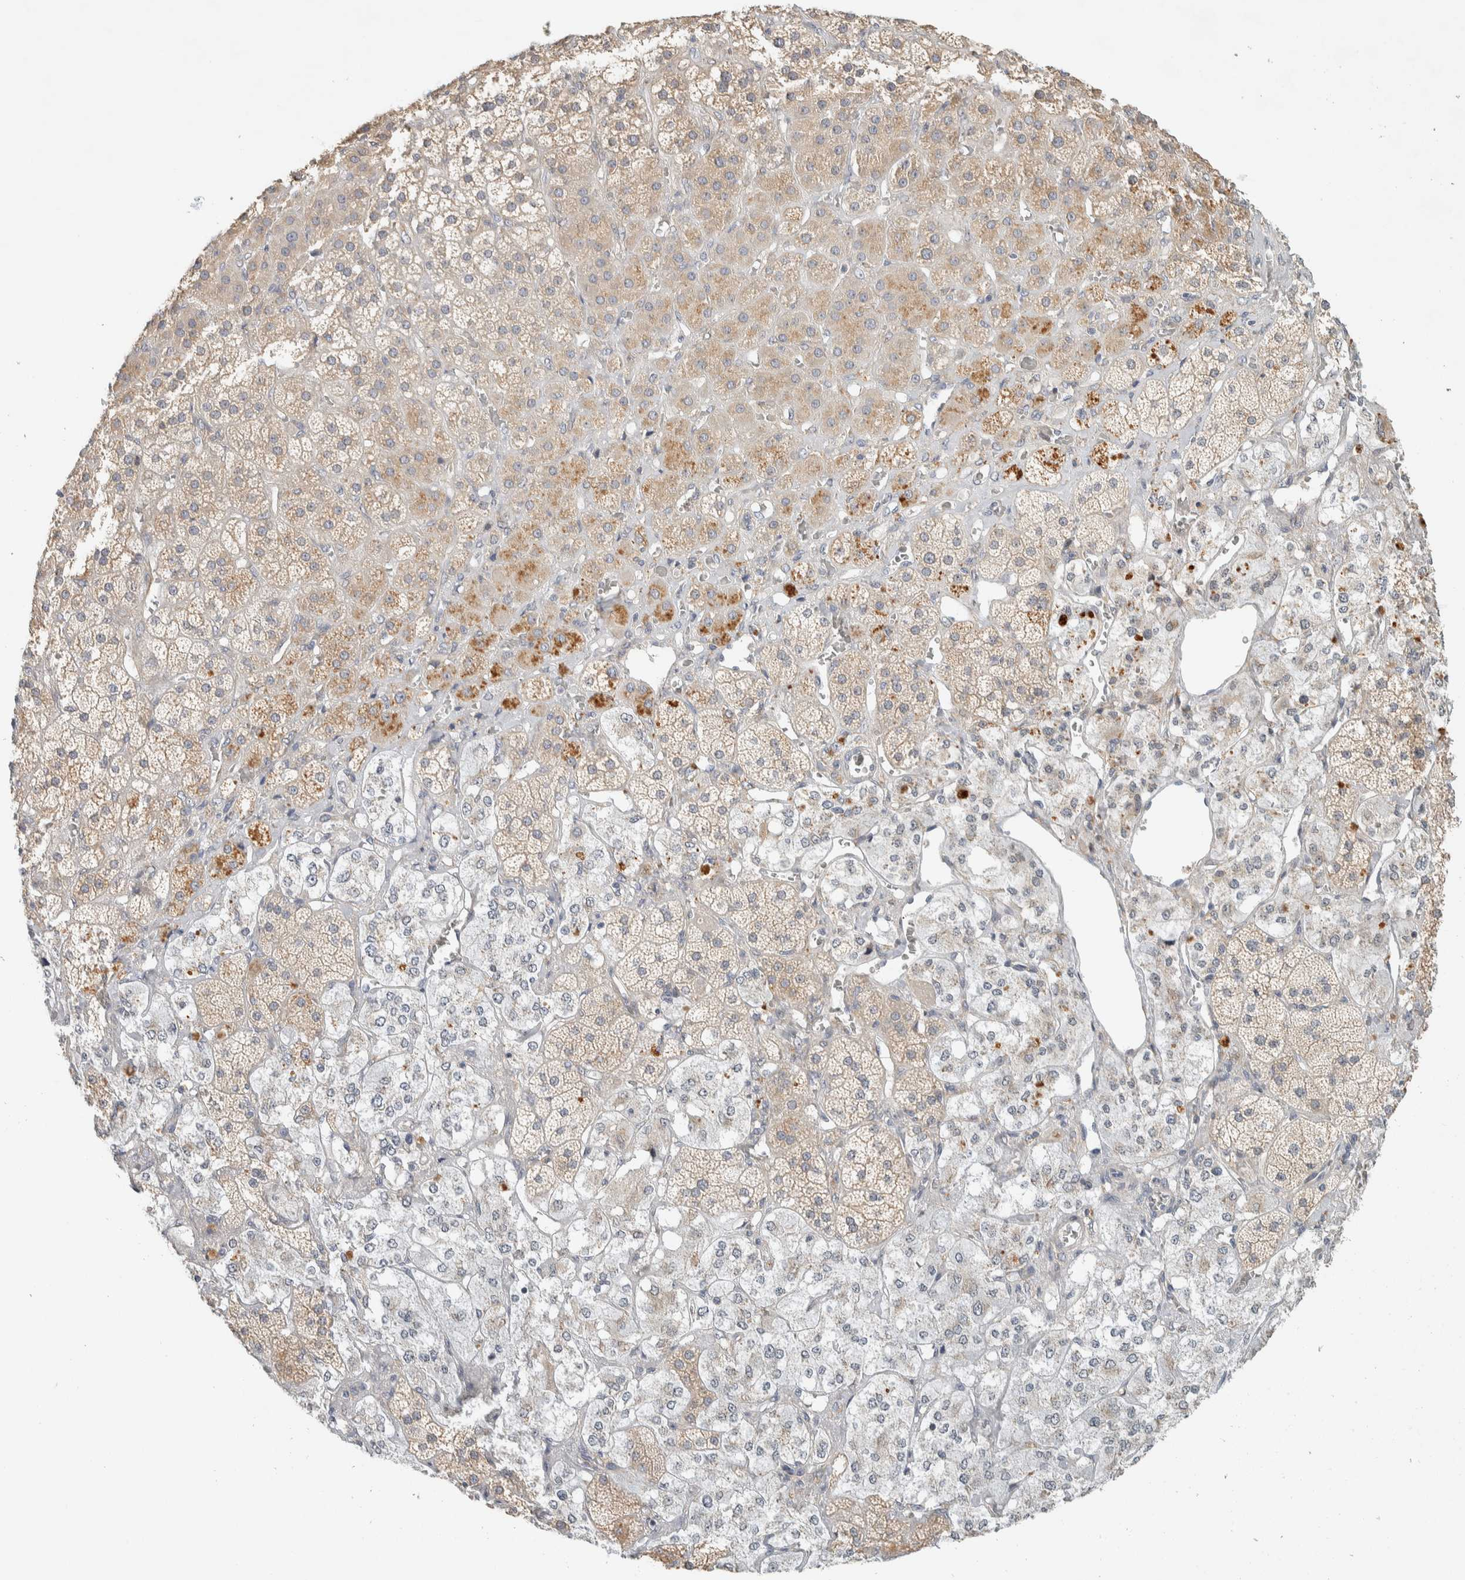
{"staining": {"intensity": "weak", "quantity": ">75%", "location": "cytoplasmic/membranous"}, "tissue": "adrenal gland", "cell_type": "Glandular cells", "image_type": "normal", "snomed": [{"axis": "morphology", "description": "Normal tissue, NOS"}, {"axis": "topography", "description": "Adrenal gland"}], "caption": "Immunohistochemistry (IHC) histopathology image of normal human adrenal gland stained for a protein (brown), which displays low levels of weak cytoplasmic/membranous positivity in approximately >75% of glandular cells.", "gene": "KLHL40", "patient": {"sex": "male", "age": 57}}